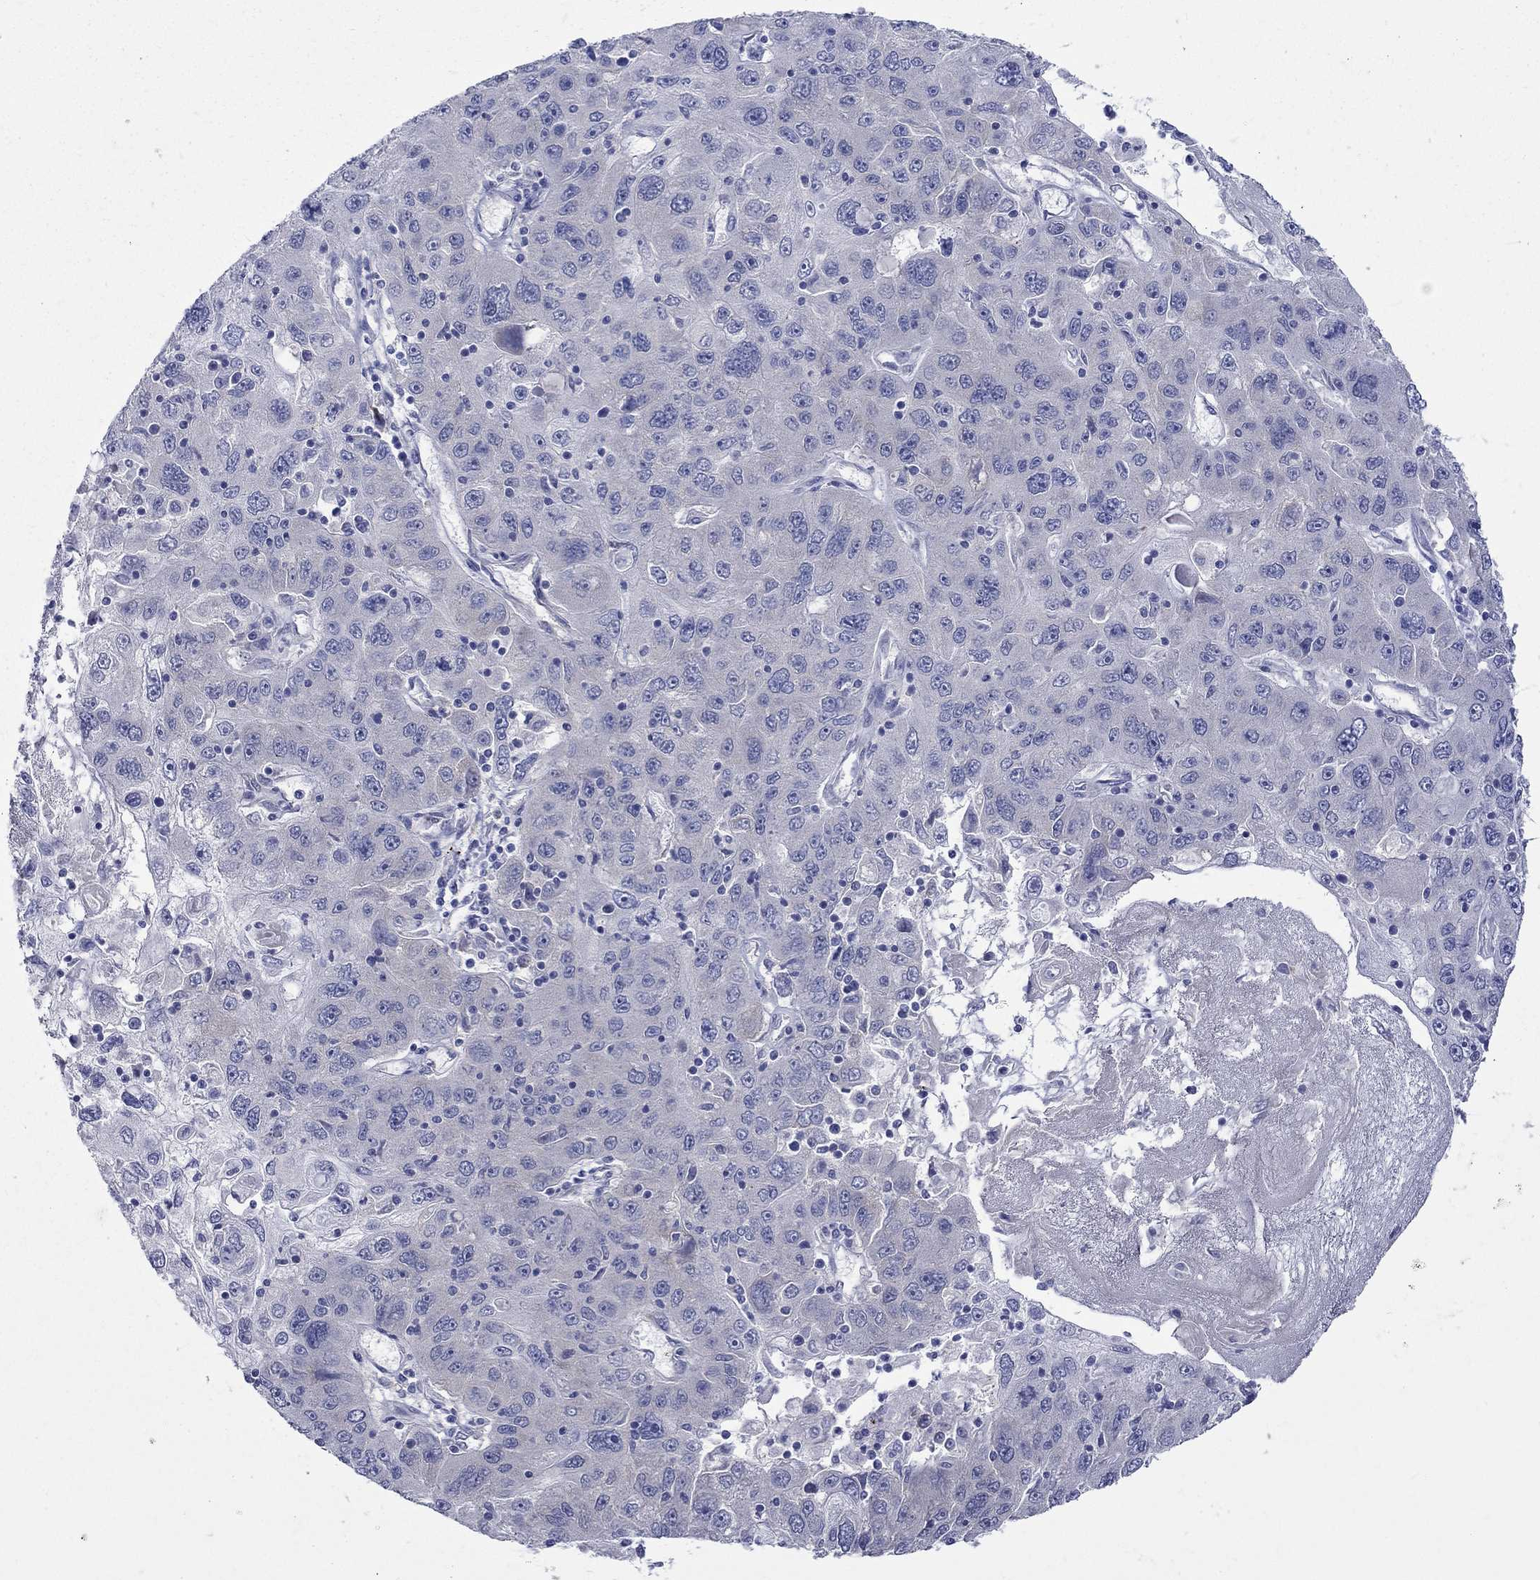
{"staining": {"intensity": "negative", "quantity": "none", "location": "none"}, "tissue": "stomach cancer", "cell_type": "Tumor cells", "image_type": "cancer", "snomed": [{"axis": "morphology", "description": "Adenocarcinoma, NOS"}, {"axis": "topography", "description": "Stomach"}], "caption": "Immunohistochemical staining of human stomach cancer demonstrates no significant staining in tumor cells.", "gene": "CERS1", "patient": {"sex": "male", "age": 56}}